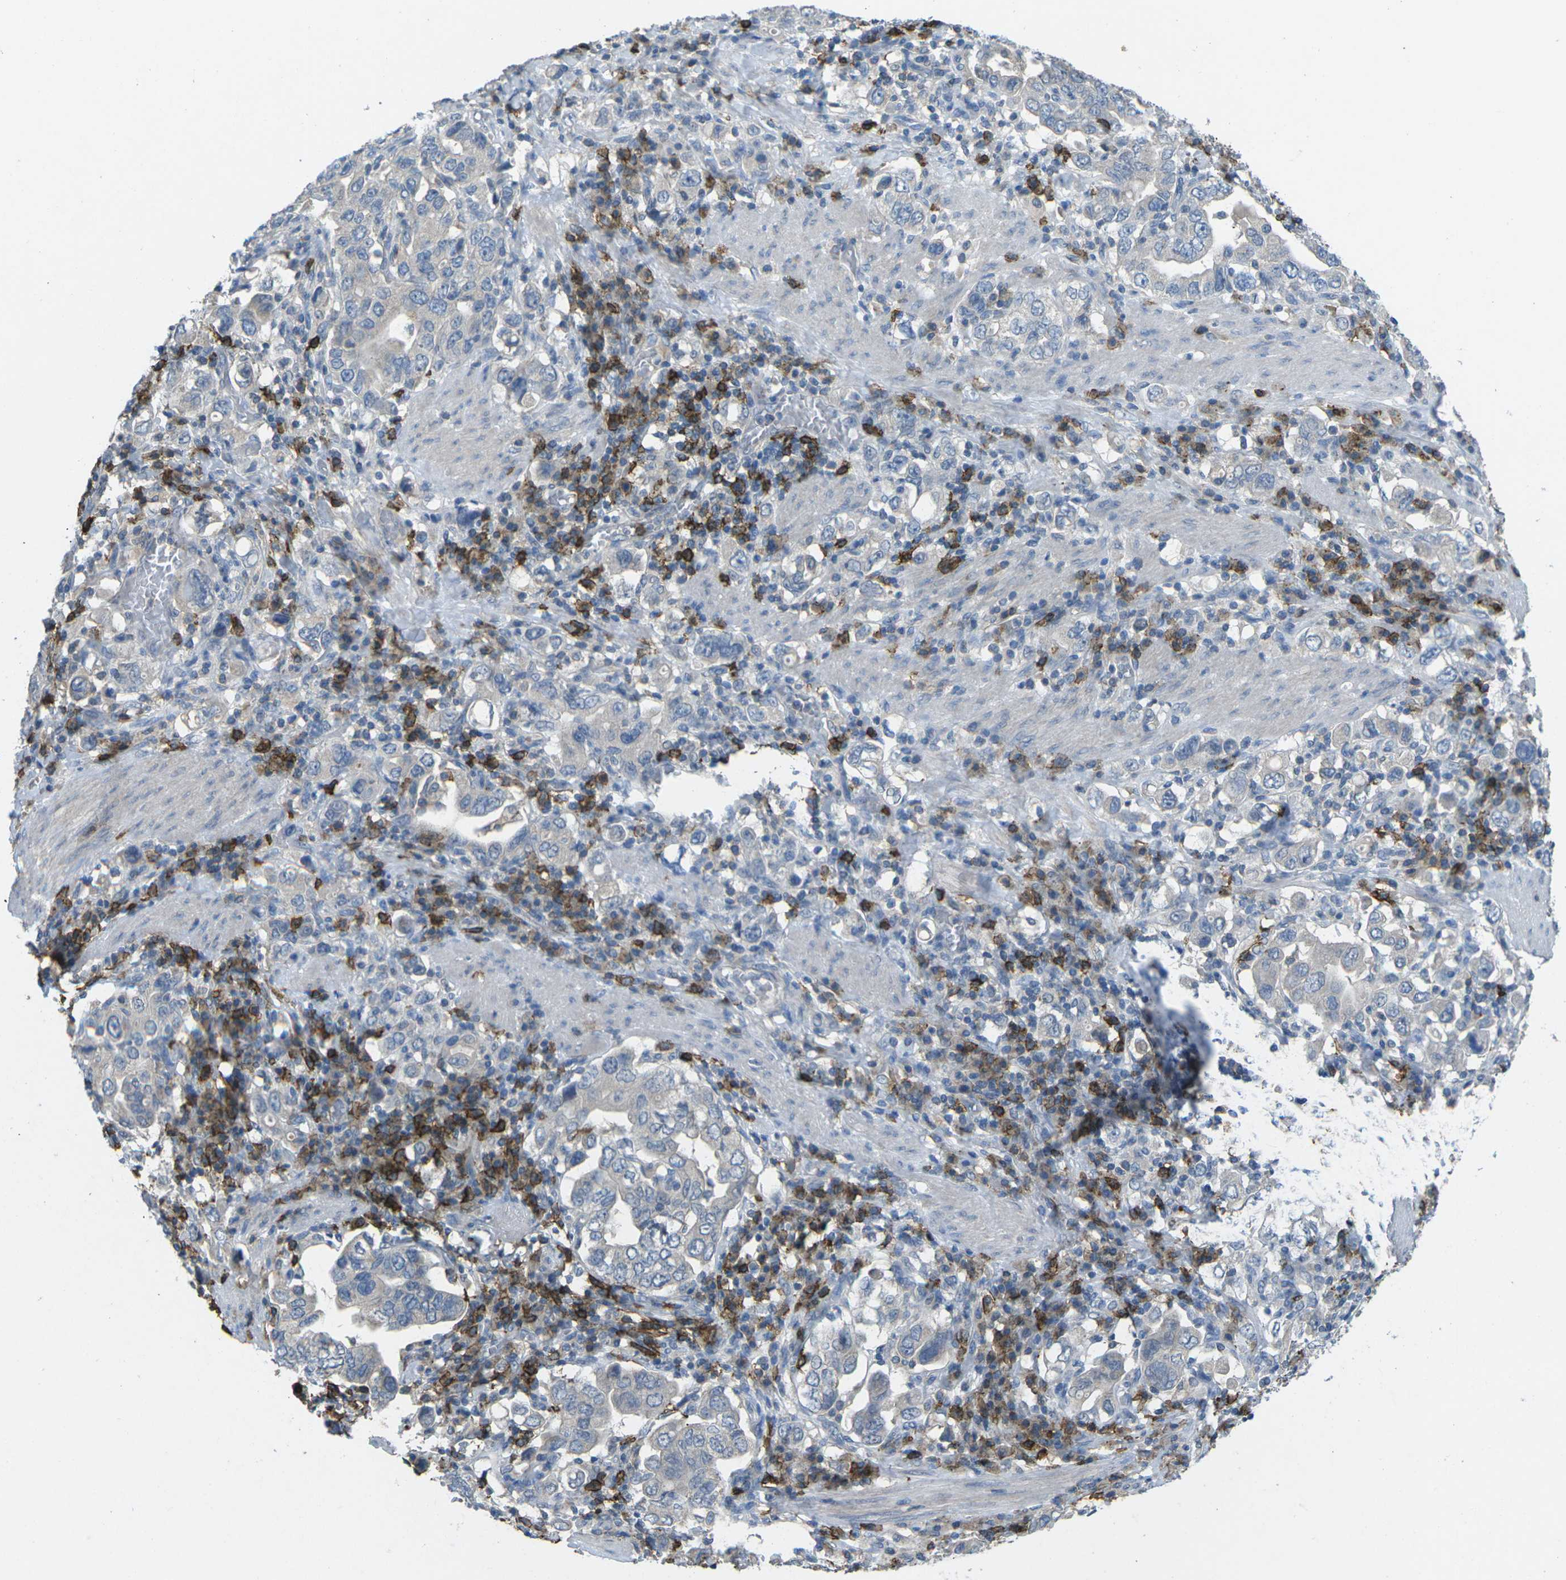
{"staining": {"intensity": "negative", "quantity": "none", "location": "none"}, "tissue": "stomach cancer", "cell_type": "Tumor cells", "image_type": "cancer", "snomed": [{"axis": "morphology", "description": "Adenocarcinoma, NOS"}, {"axis": "topography", "description": "Stomach, upper"}], "caption": "This is an IHC photomicrograph of human stomach cancer (adenocarcinoma). There is no expression in tumor cells.", "gene": "CD19", "patient": {"sex": "male", "age": 62}}